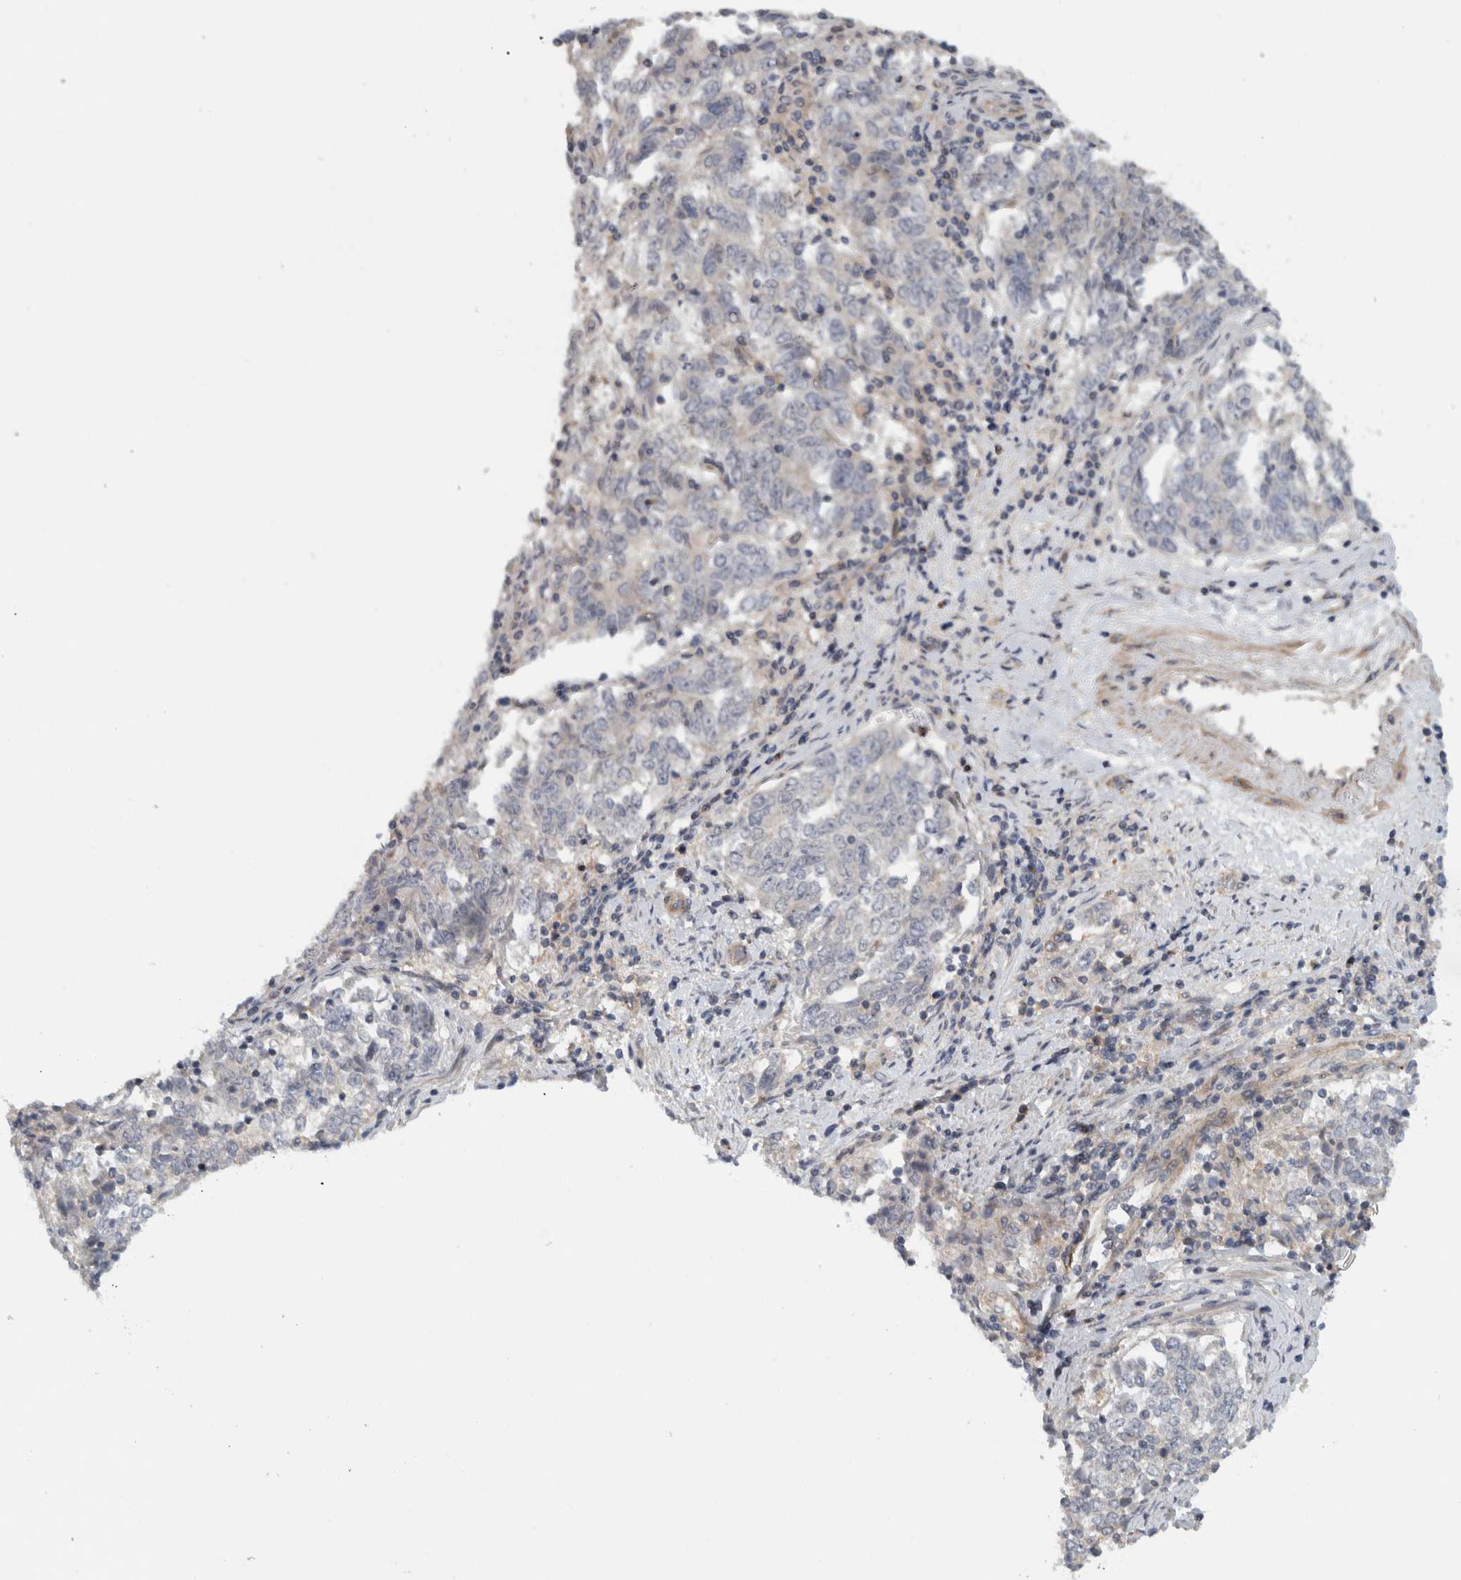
{"staining": {"intensity": "negative", "quantity": "none", "location": "none"}, "tissue": "endometrial cancer", "cell_type": "Tumor cells", "image_type": "cancer", "snomed": [{"axis": "morphology", "description": "Adenocarcinoma, NOS"}, {"axis": "topography", "description": "Endometrium"}], "caption": "Immunohistochemical staining of human endometrial adenocarcinoma exhibits no significant positivity in tumor cells.", "gene": "ZNF804B", "patient": {"sex": "female", "age": 80}}